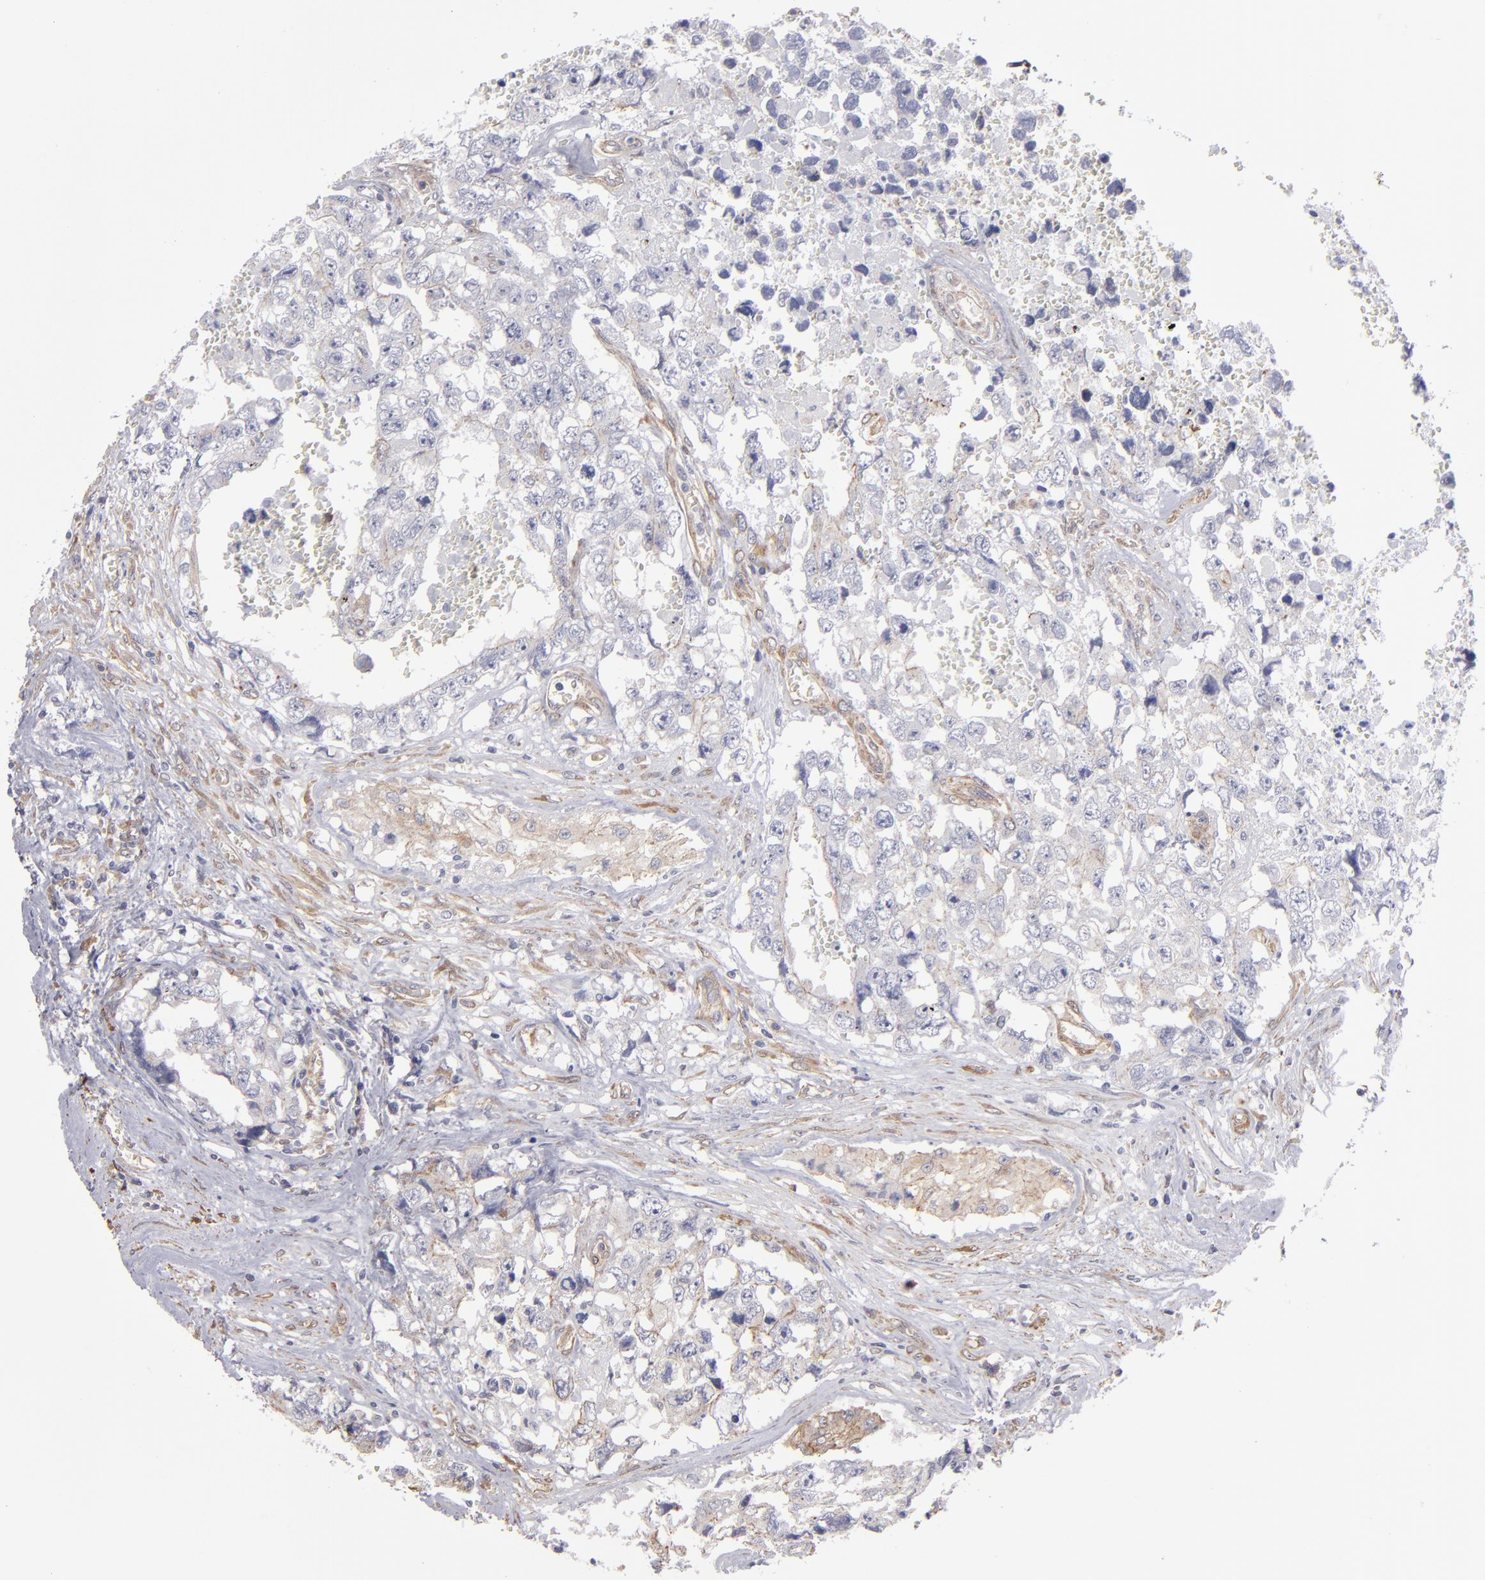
{"staining": {"intensity": "weak", "quantity": "25%-75%", "location": "cytoplasmic/membranous"}, "tissue": "testis cancer", "cell_type": "Tumor cells", "image_type": "cancer", "snomed": [{"axis": "morphology", "description": "Carcinoma, Embryonal, NOS"}, {"axis": "topography", "description": "Testis"}], "caption": "Testis cancer (embryonal carcinoma) was stained to show a protein in brown. There is low levels of weak cytoplasmic/membranous positivity in approximately 25%-75% of tumor cells. The staining was performed using DAB, with brown indicating positive protein expression. Nuclei are stained blue with hematoxylin.", "gene": "NDRG2", "patient": {"sex": "male", "age": 31}}